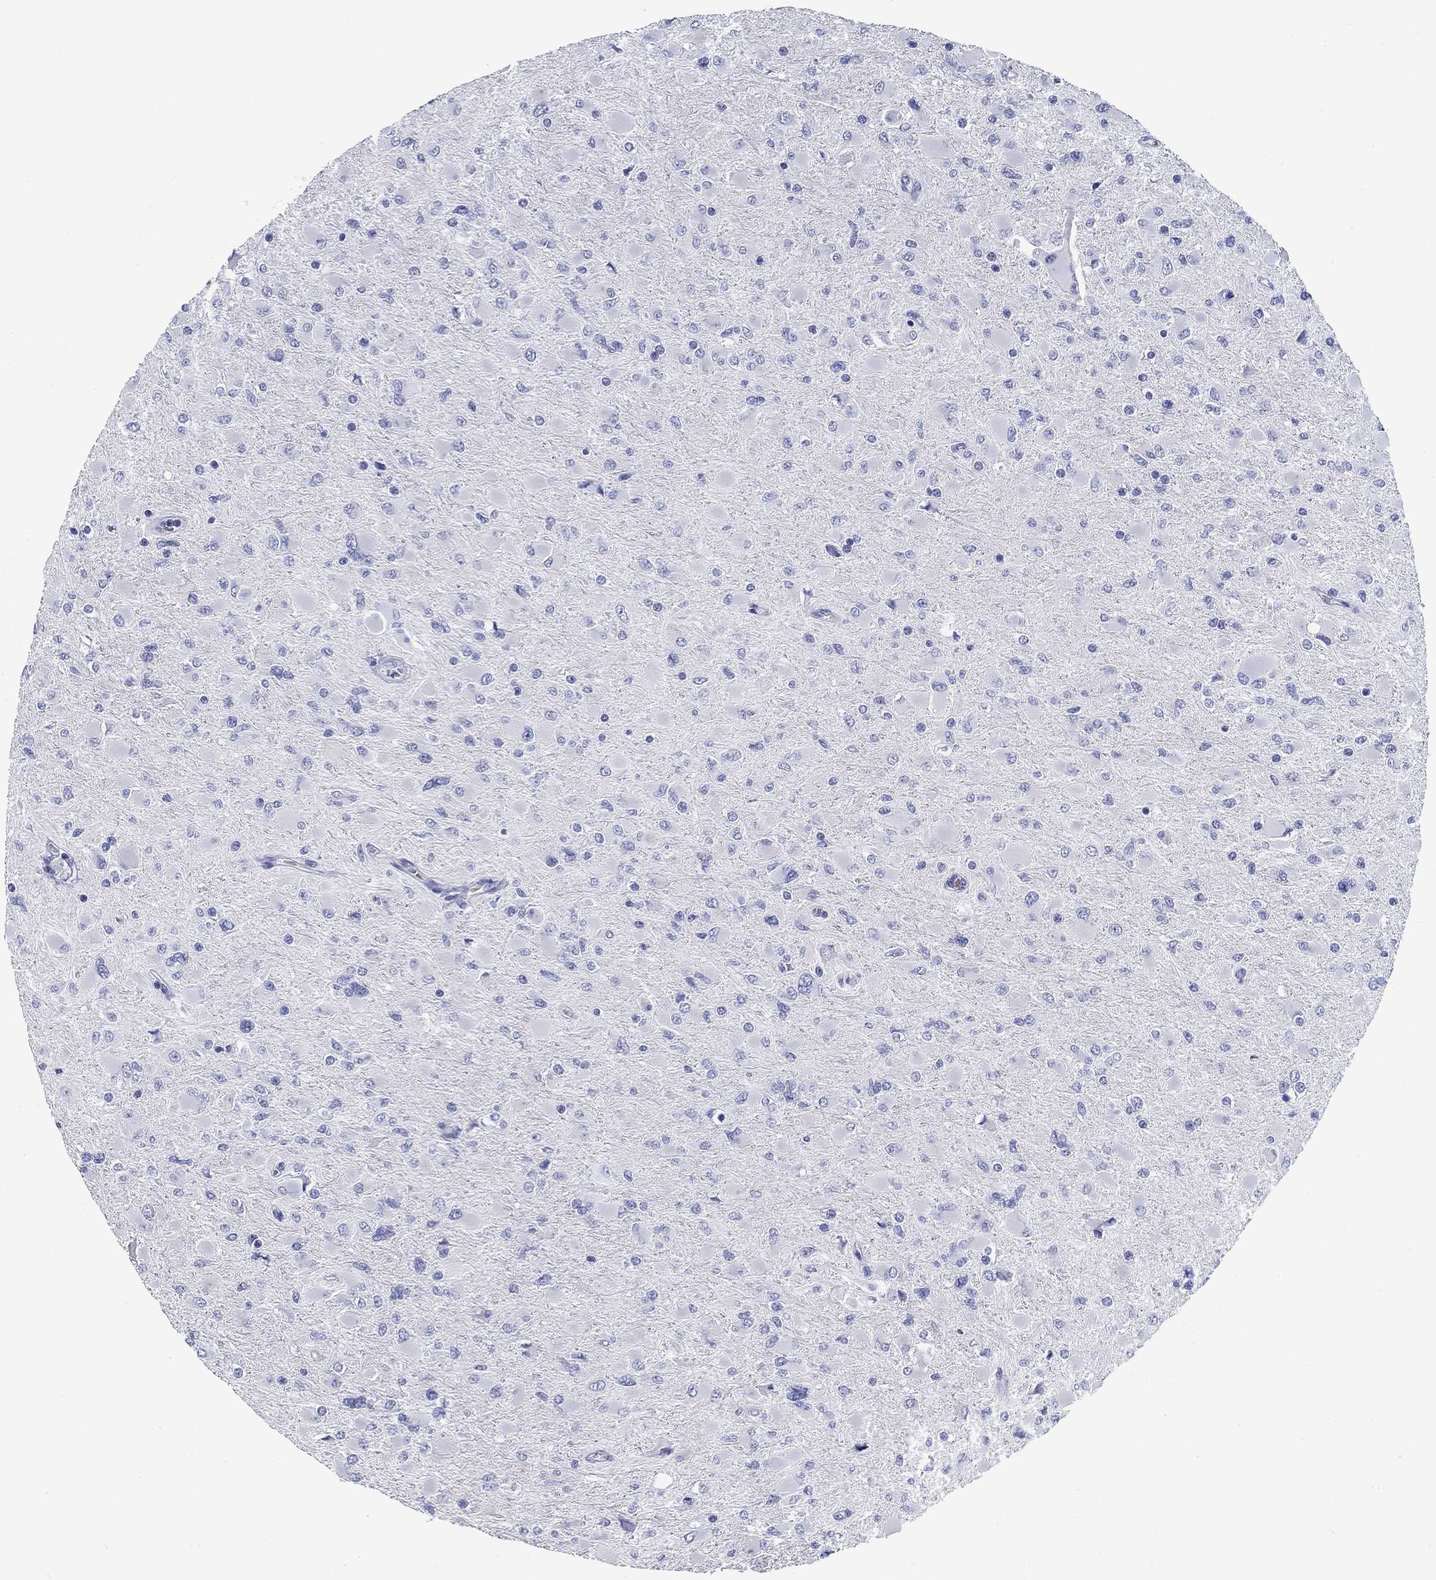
{"staining": {"intensity": "negative", "quantity": "none", "location": "none"}, "tissue": "glioma", "cell_type": "Tumor cells", "image_type": "cancer", "snomed": [{"axis": "morphology", "description": "Glioma, malignant, High grade"}, {"axis": "topography", "description": "Cerebral cortex"}], "caption": "A photomicrograph of glioma stained for a protein shows no brown staining in tumor cells.", "gene": "CD40LG", "patient": {"sex": "female", "age": 36}}